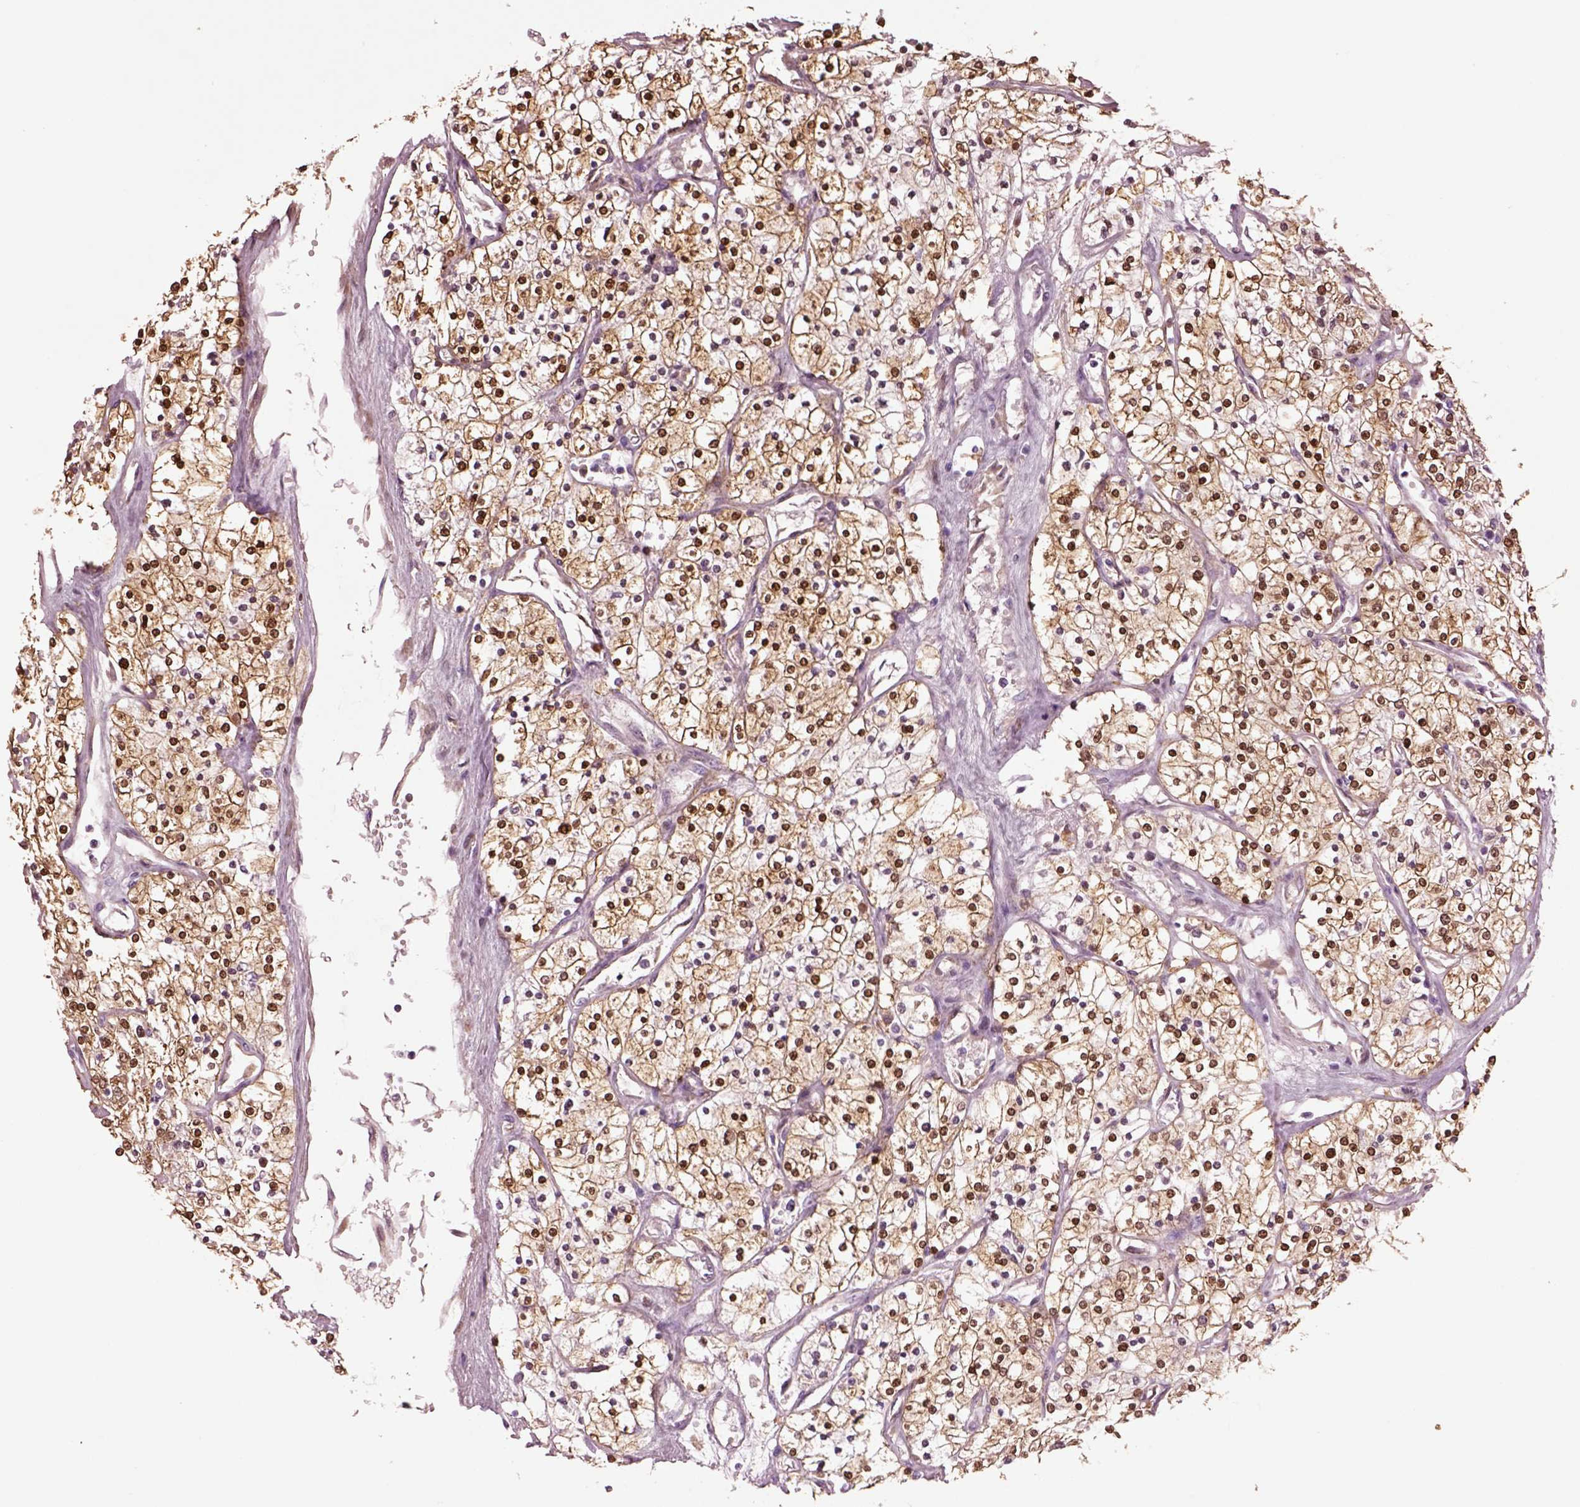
{"staining": {"intensity": "strong", "quantity": ">75%", "location": "cytoplasmic/membranous,nuclear"}, "tissue": "renal cancer", "cell_type": "Tumor cells", "image_type": "cancer", "snomed": [{"axis": "morphology", "description": "Adenocarcinoma, NOS"}, {"axis": "topography", "description": "Kidney"}], "caption": "Human renal adenocarcinoma stained for a protein (brown) exhibits strong cytoplasmic/membranous and nuclear positive positivity in about >75% of tumor cells.", "gene": "CLPSL1", "patient": {"sex": "male", "age": 80}}